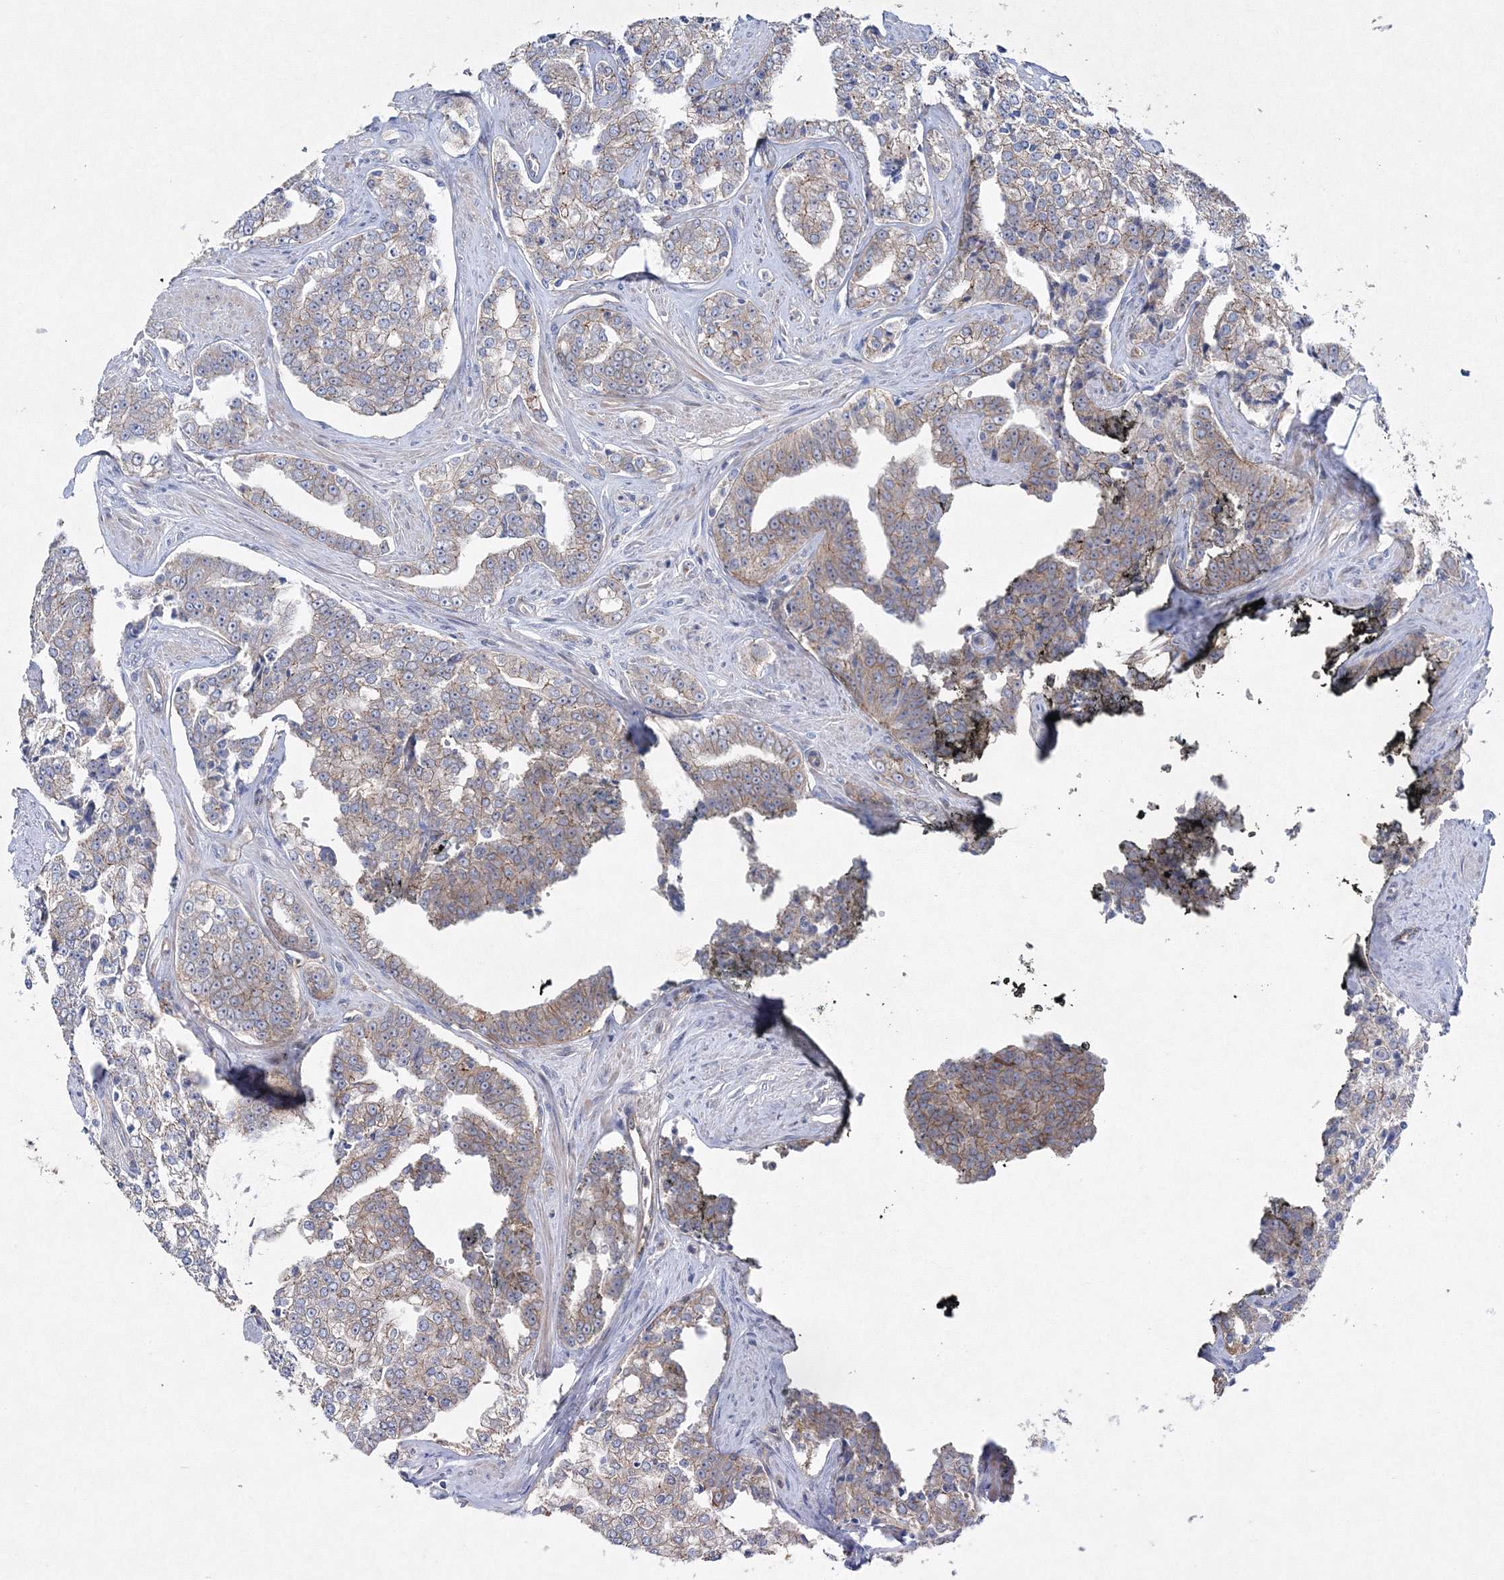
{"staining": {"intensity": "weak", "quantity": "25%-75%", "location": "cytoplasmic/membranous"}, "tissue": "prostate cancer", "cell_type": "Tumor cells", "image_type": "cancer", "snomed": [{"axis": "morphology", "description": "Adenocarcinoma, High grade"}, {"axis": "topography", "description": "Prostate"}], "caption": "Immunohistochemistry staining of prostate cancer (high-grade adenocarcinoma), which exhibits low levels of weak cytoplasmic/membranous staining in about 25%-75% of tumor cells indicating weak cytoplasmic/membranous protein positivity. The staining was performed using DAB (3,3'-diaminobenzidine) (brown) for protein detection and nuclei were counterstained in hematoxylin (blue).", "gene": "NAA40", "patient": {"sex": "male", "age": 71}}